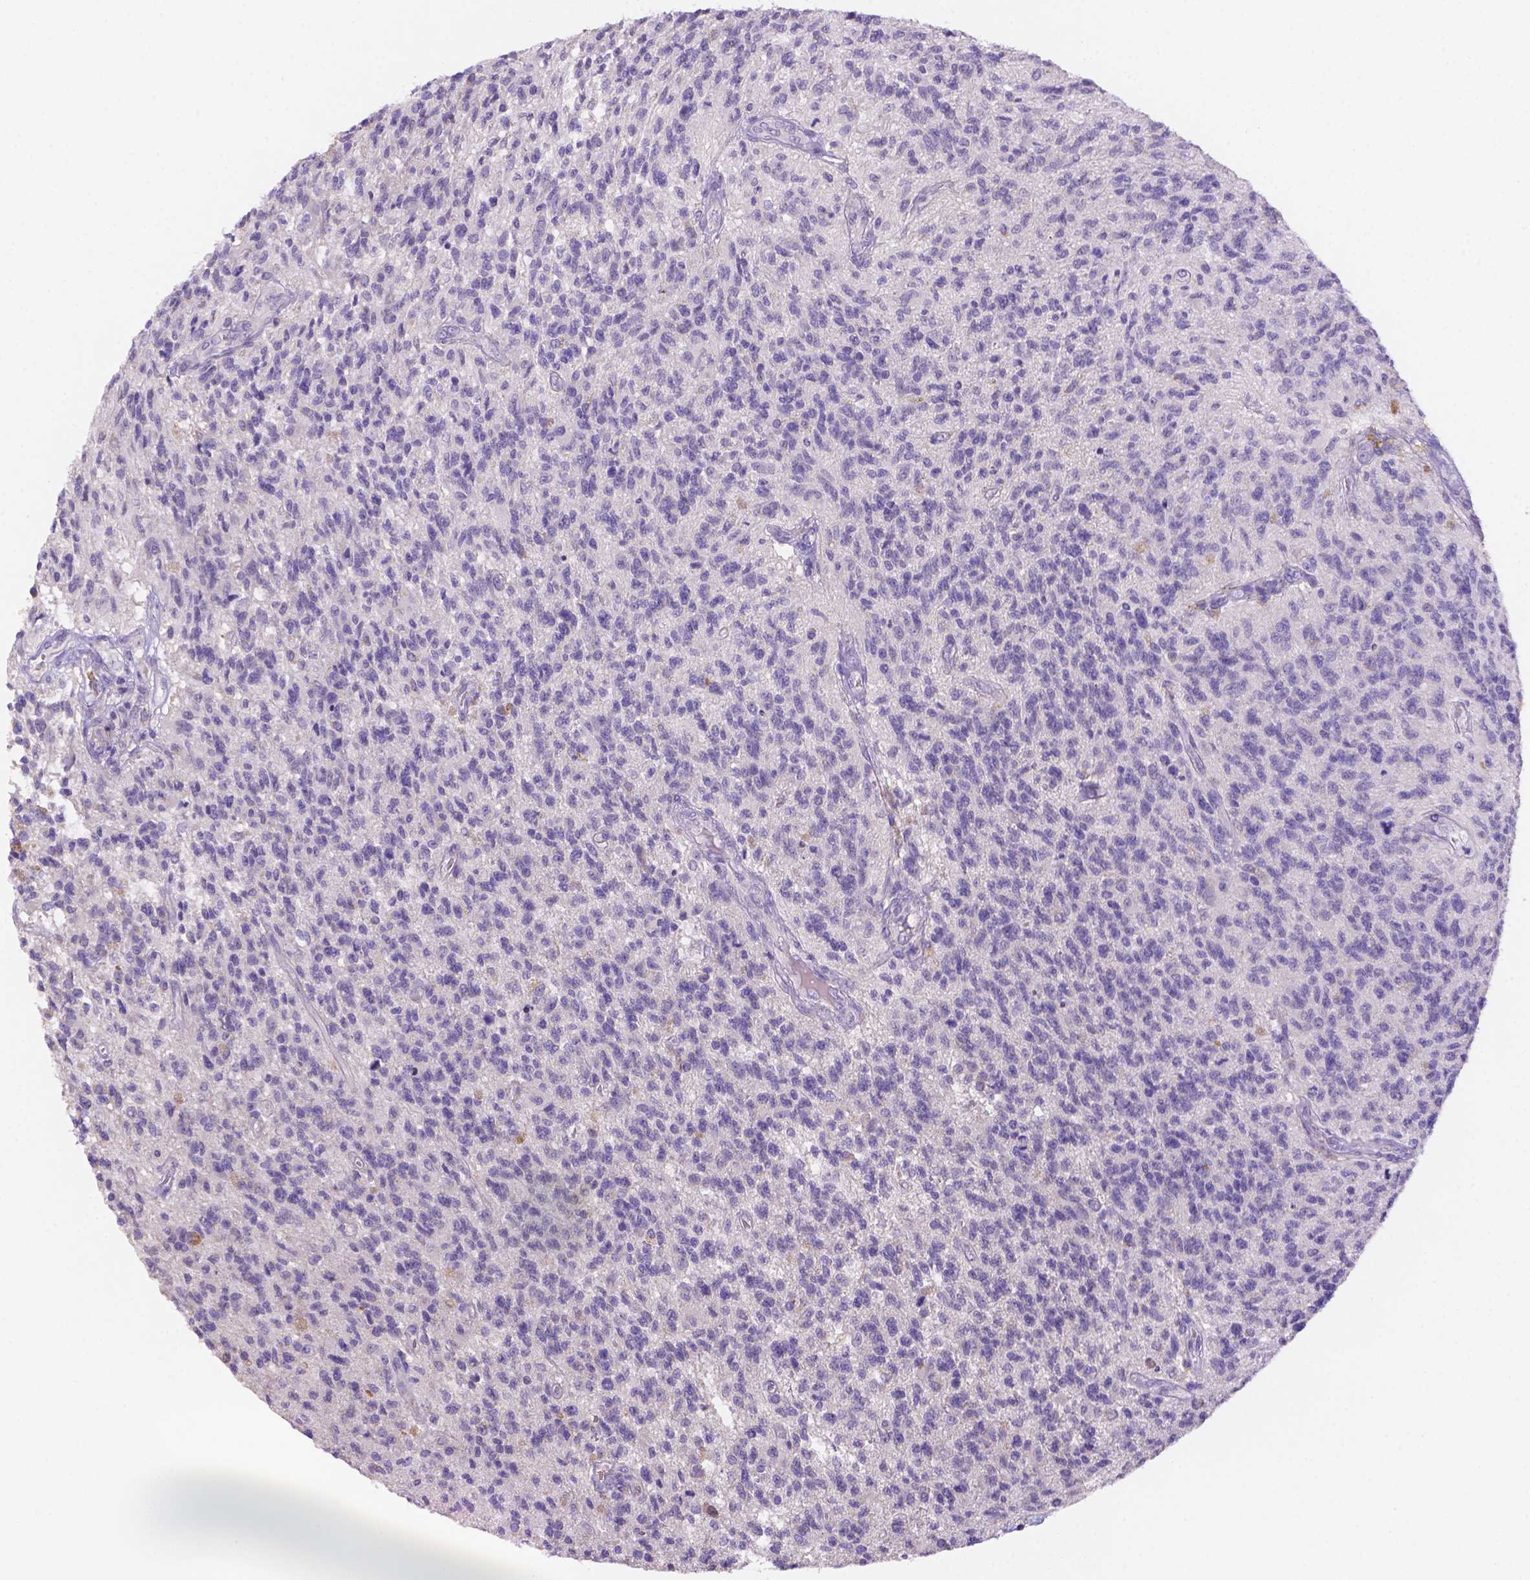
{"staining": {"intensity": "negative", "quantity": "none", "location": "none"}, "tissue": "glioma", "cell_type": "Tumor cells", "image_type": "cancer", "snomed": [{"axis": "morphology", "description": "Glioma, malignant, High grade"}, {"axis": "topography", "description": "Brain"}], "caption": "High magnification brightfield microscopy of malignant glioma (high-grade) stained with DAB (brown) and counterstained with hematoxylin (blue): tumor cells show no significant expression.", "gene": "NXPE2", "patient": {"sex": "male", "age": 56}}